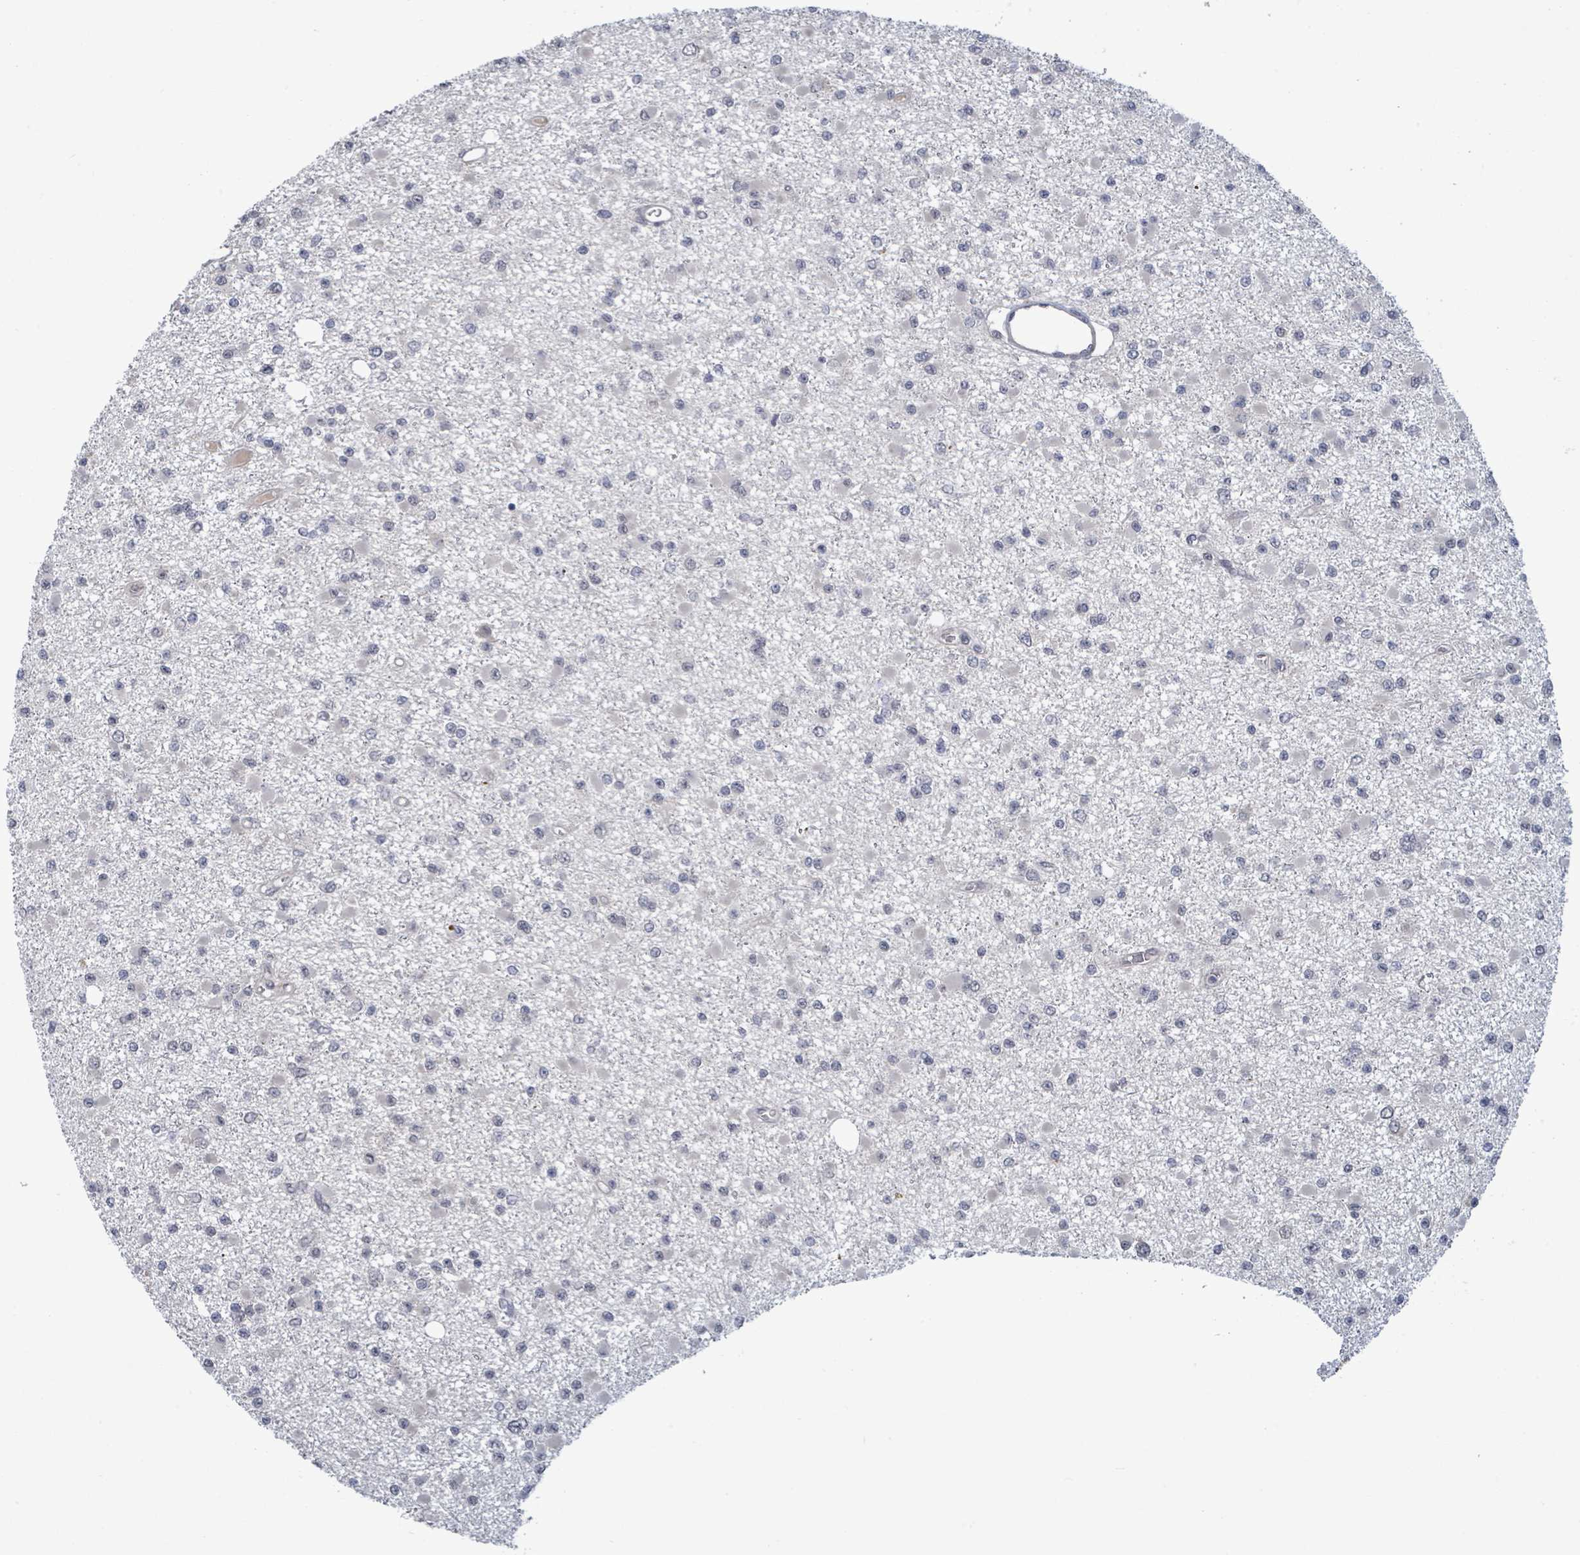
{"staining": {"intensity": "negative", "quantity": "none", "location": "none"}, "tissue": "glioma", "cell_type": "Tumor cells", "image_type": "cancer", "snomed": [{"axis": "morphology", "description": "Glioma, malignant, Low grade"}, {"axis": "topography", "description": "Brain"}], "caption": "Glioma was stained to show a protein in brown. There is no significant positivity in tumor cells.", "gene": "AMMECR1", "patient": {"sex": "female", "age": 22}}